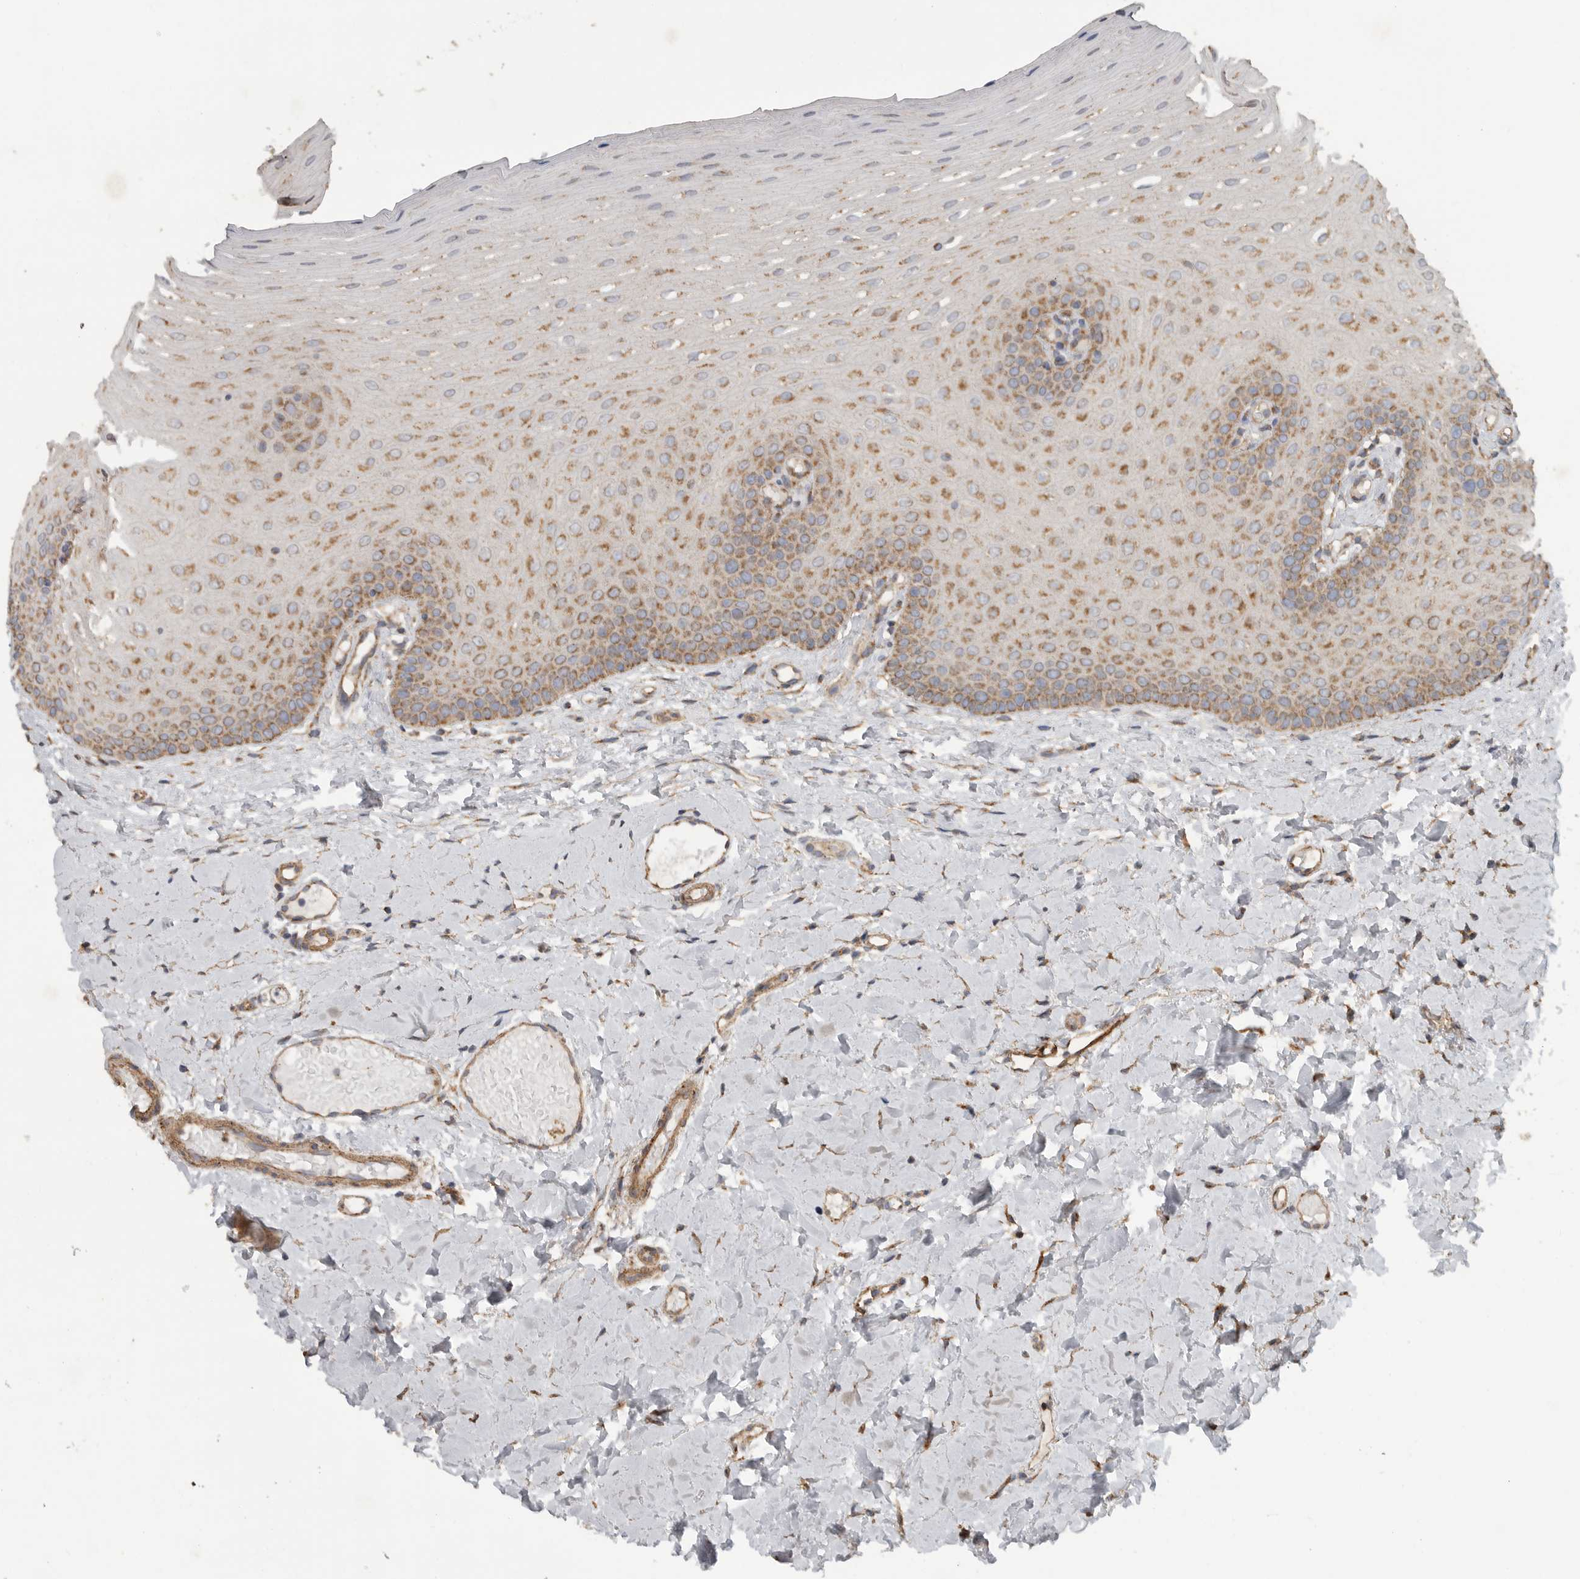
{"staining": {"intensity": "moderate", "quantity": ">75%", "location": "cytoplasmic/membranous"}, "tissue": "oral mucosa", "cell_type": "Squamous epithelial cells", "image_type": "normal", "snomed": [{"axis": "morphology", "description": "Normal tissue, NOS"}, {"axis": "topography", "description": "Oral tissue"}], "caption": "Immunohistochemistry (DAB (3,3'-diaminobenzidine)) staining of unremarkable oral mucosa displays moderate cytoplasmic/membranous protein expression in approximately >75% of squamous epithelial cells. The staining was performed using DAB (3,3'-diaminobenzidine), with brown indicating positive protein expression. Nuclei are stained blue with hematoxylin.", "gene": "PODXL2", "patient": {"sex": "female", "age": 39}}